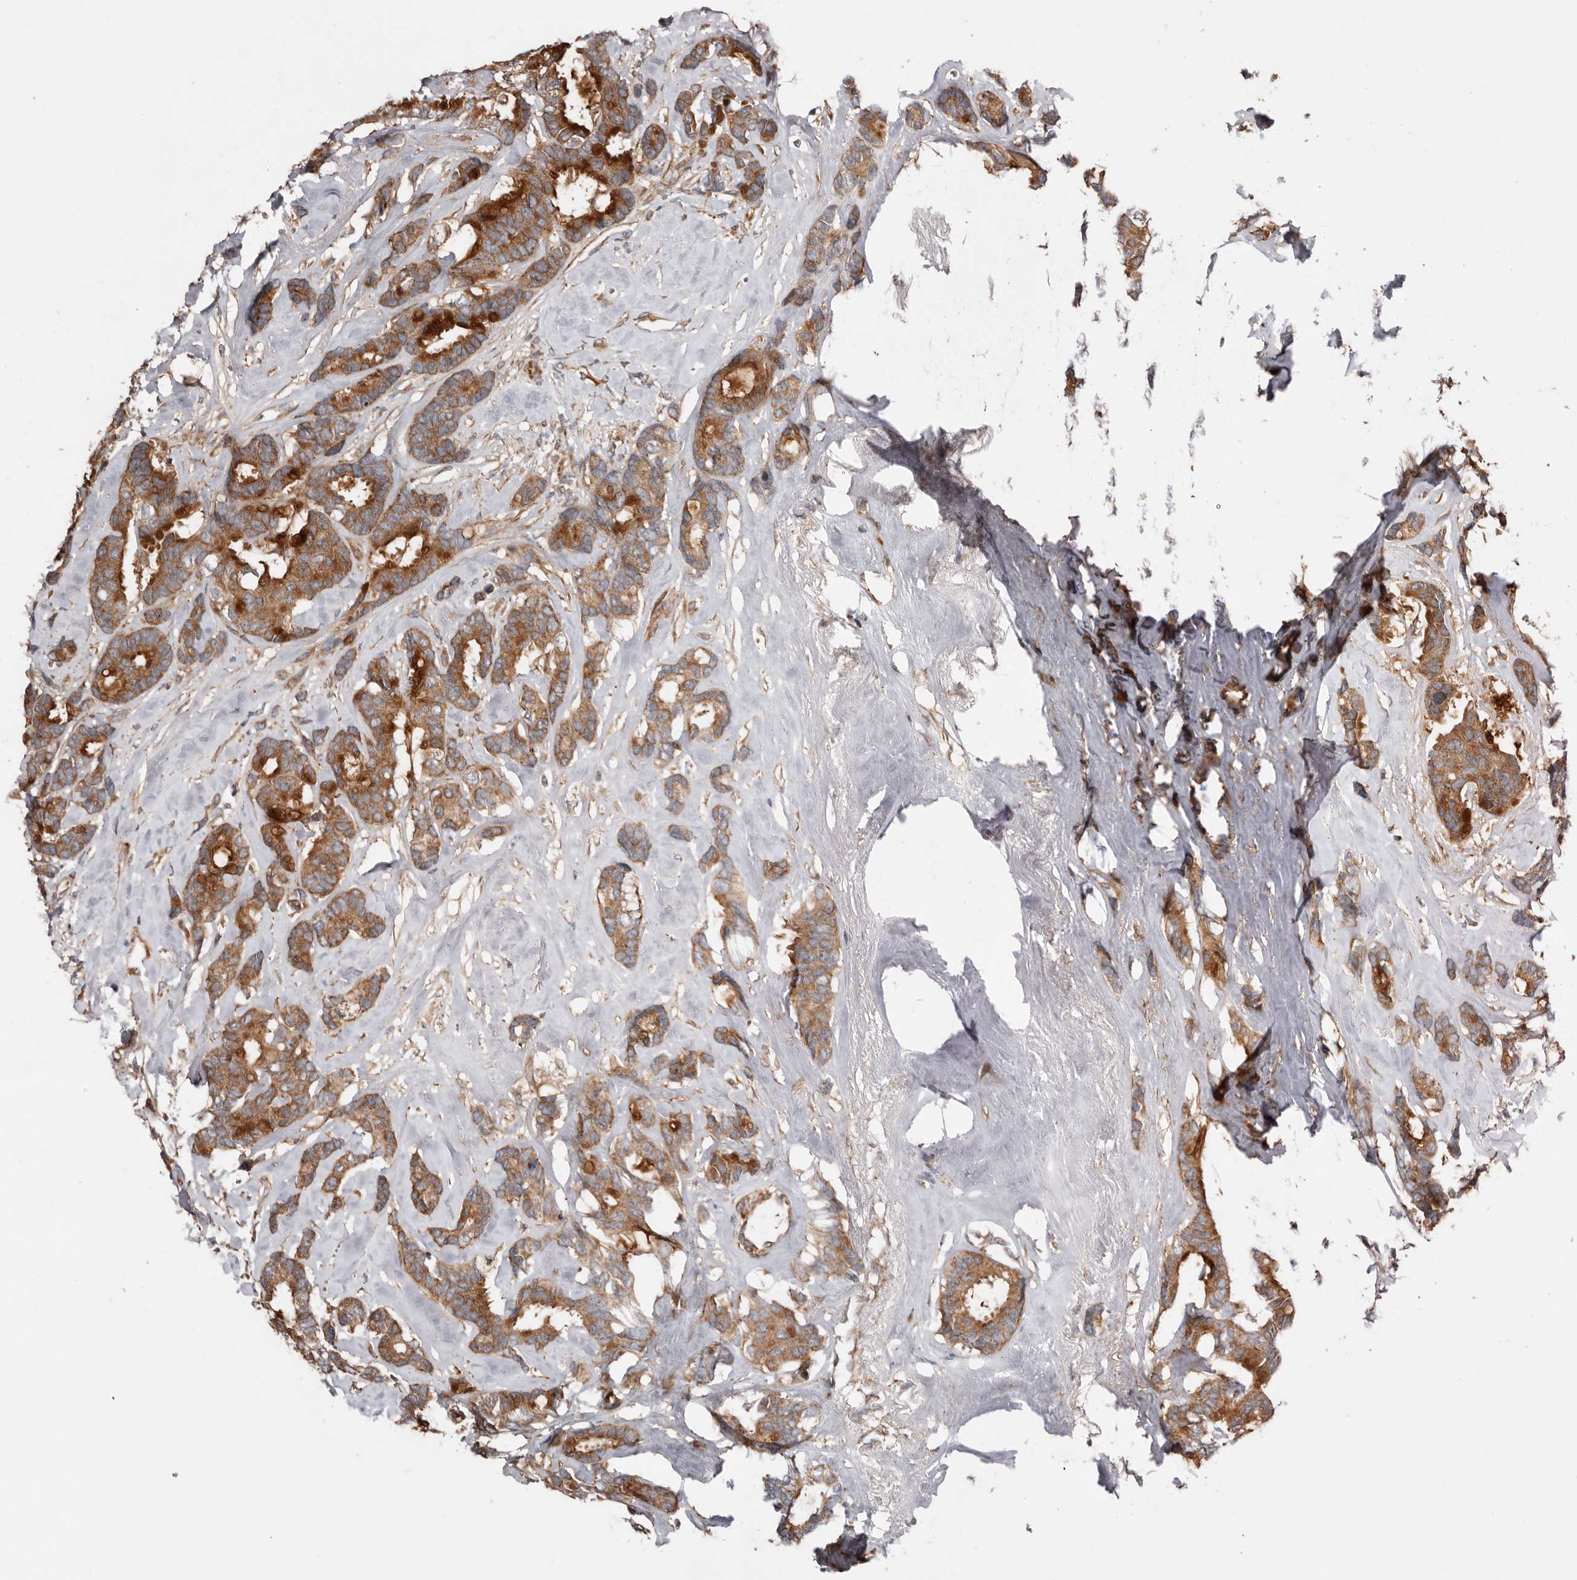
{"staining": {"intensity": "strong", "quantity": ">75%", "location": "cytoplasmic/membranous"}, "tissue": "breast cancer", "cell_type": "Tumor cells", "image_type": "cancer", "snomed": [{"axis": "morphology", "description": "Duct carcinoma"}, {"axis": "topography", "description": "Breast"}], "caption": "Breast cancer stained for a protein (brown) demonstrates strong cytoplasmic/membranous positive expression in approximately >75% of tumor cells.", "gene": "PROKR1", "patient": {"sex": "female", "age": 87}}